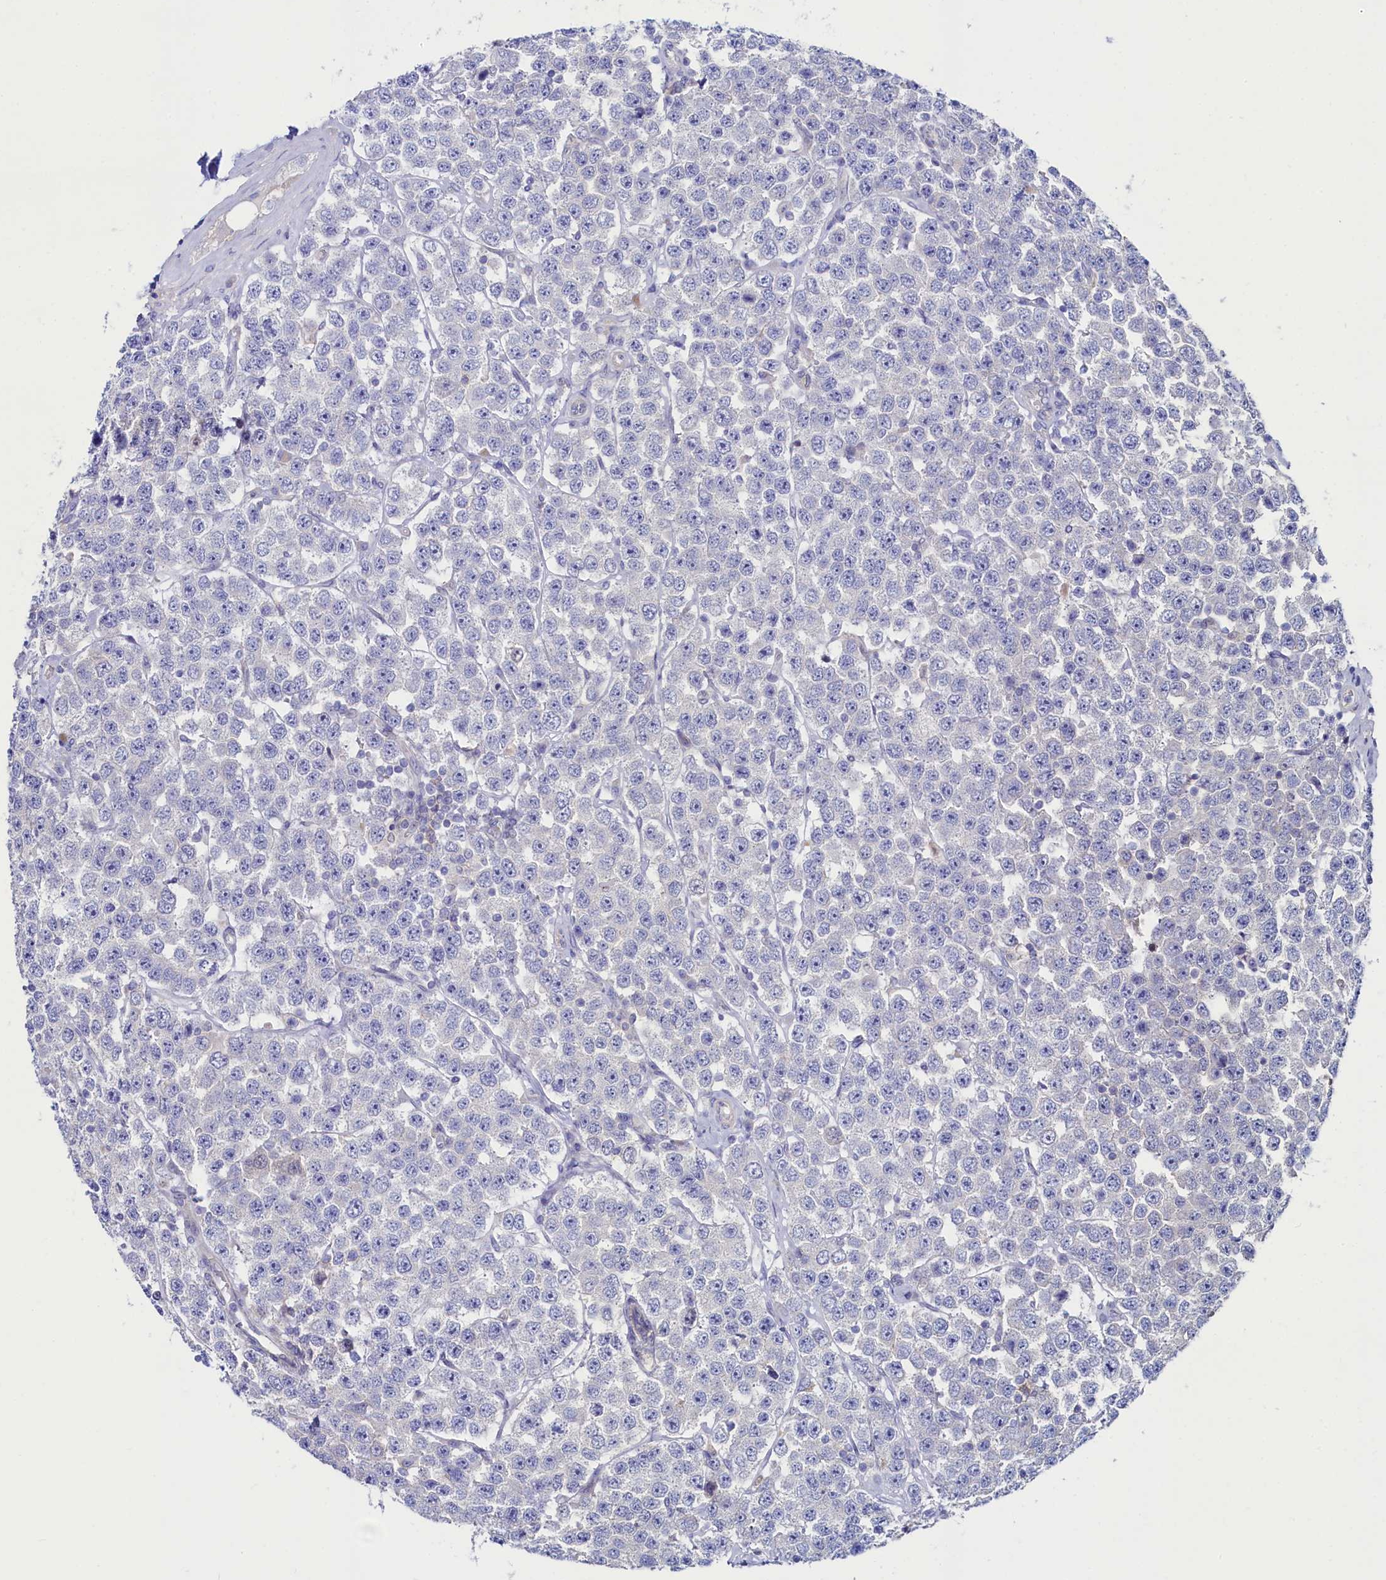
{"staining": {"intensity": "negative", "quantity": "none", "location": "none"}, "tissue": "testis cancer", "cell_type": "Tumor cells", "image_type": "cancer", "snomed": [{"axis": "morphology", "description": "Seminoma, NOS"}, {"axis": "topography", "description": "Testis"}], "caption": "This is a photomicrograph of IHC staining of testis cancer (seminoma), which shows no positivity in tumor cells. (DAB immunohistochemistry, high magnification).", "gene": "ASTE1", "patient": {"sex": "male", "age": 28}}